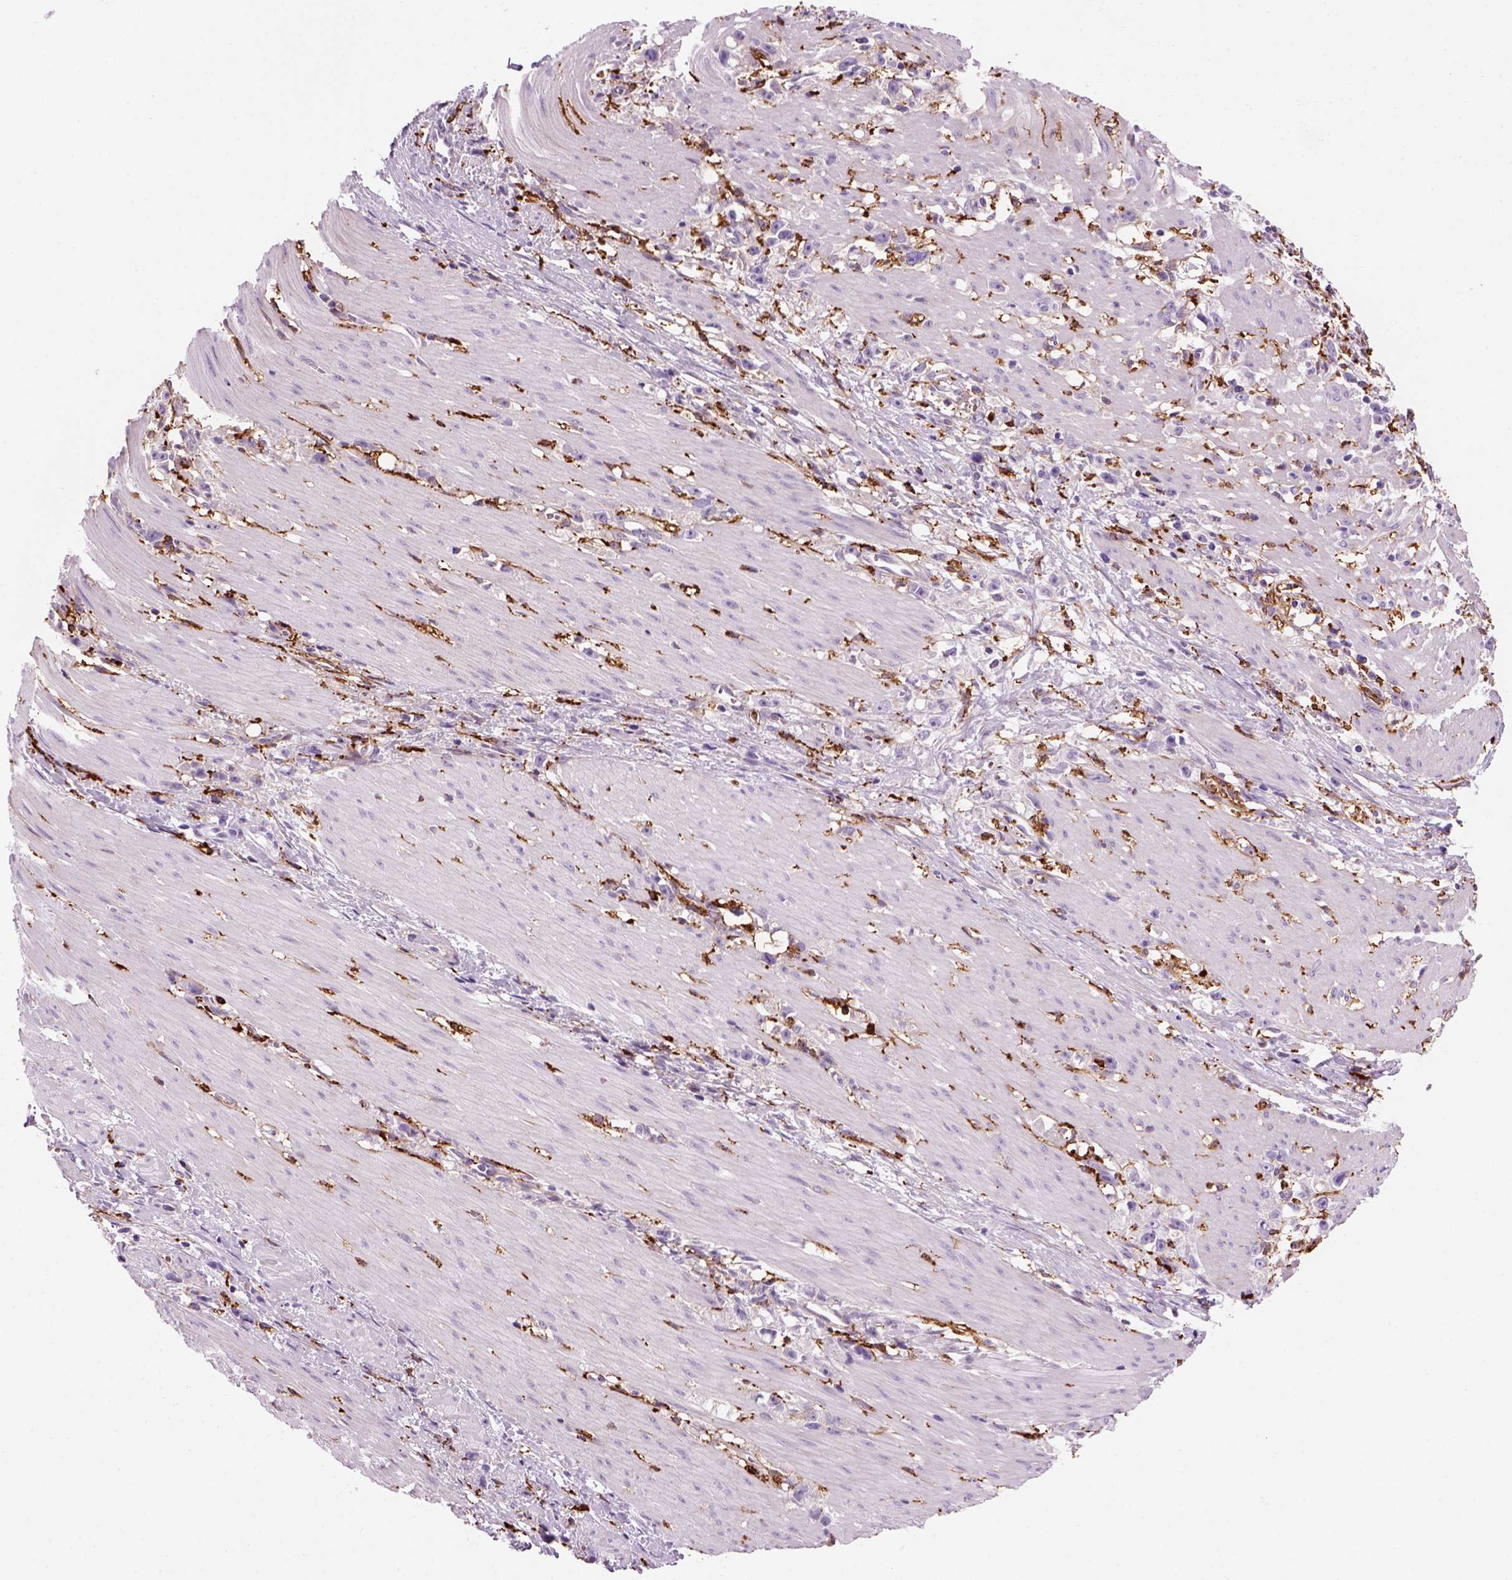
{"staining": {"intensity": "negative", "quantity": "none", "location": "none"}, "tissue": "stomach cancer", "cell_type": "Tumor cells", "image_type": "cancer", "snomed": [{"axis": "morphology", "description": "Adenocarcinoma, NOS"}, {"axis": "topography", "description": "Stomach"}], "caption": "Immunohistochemical staining of stomach cancer (adenocarcinoma) reveals no significant positivity in tumor cells. (DAB IHC, high magnification).", "gene": "MARCKS", "patient": {"sex": "female", "age": 59}}